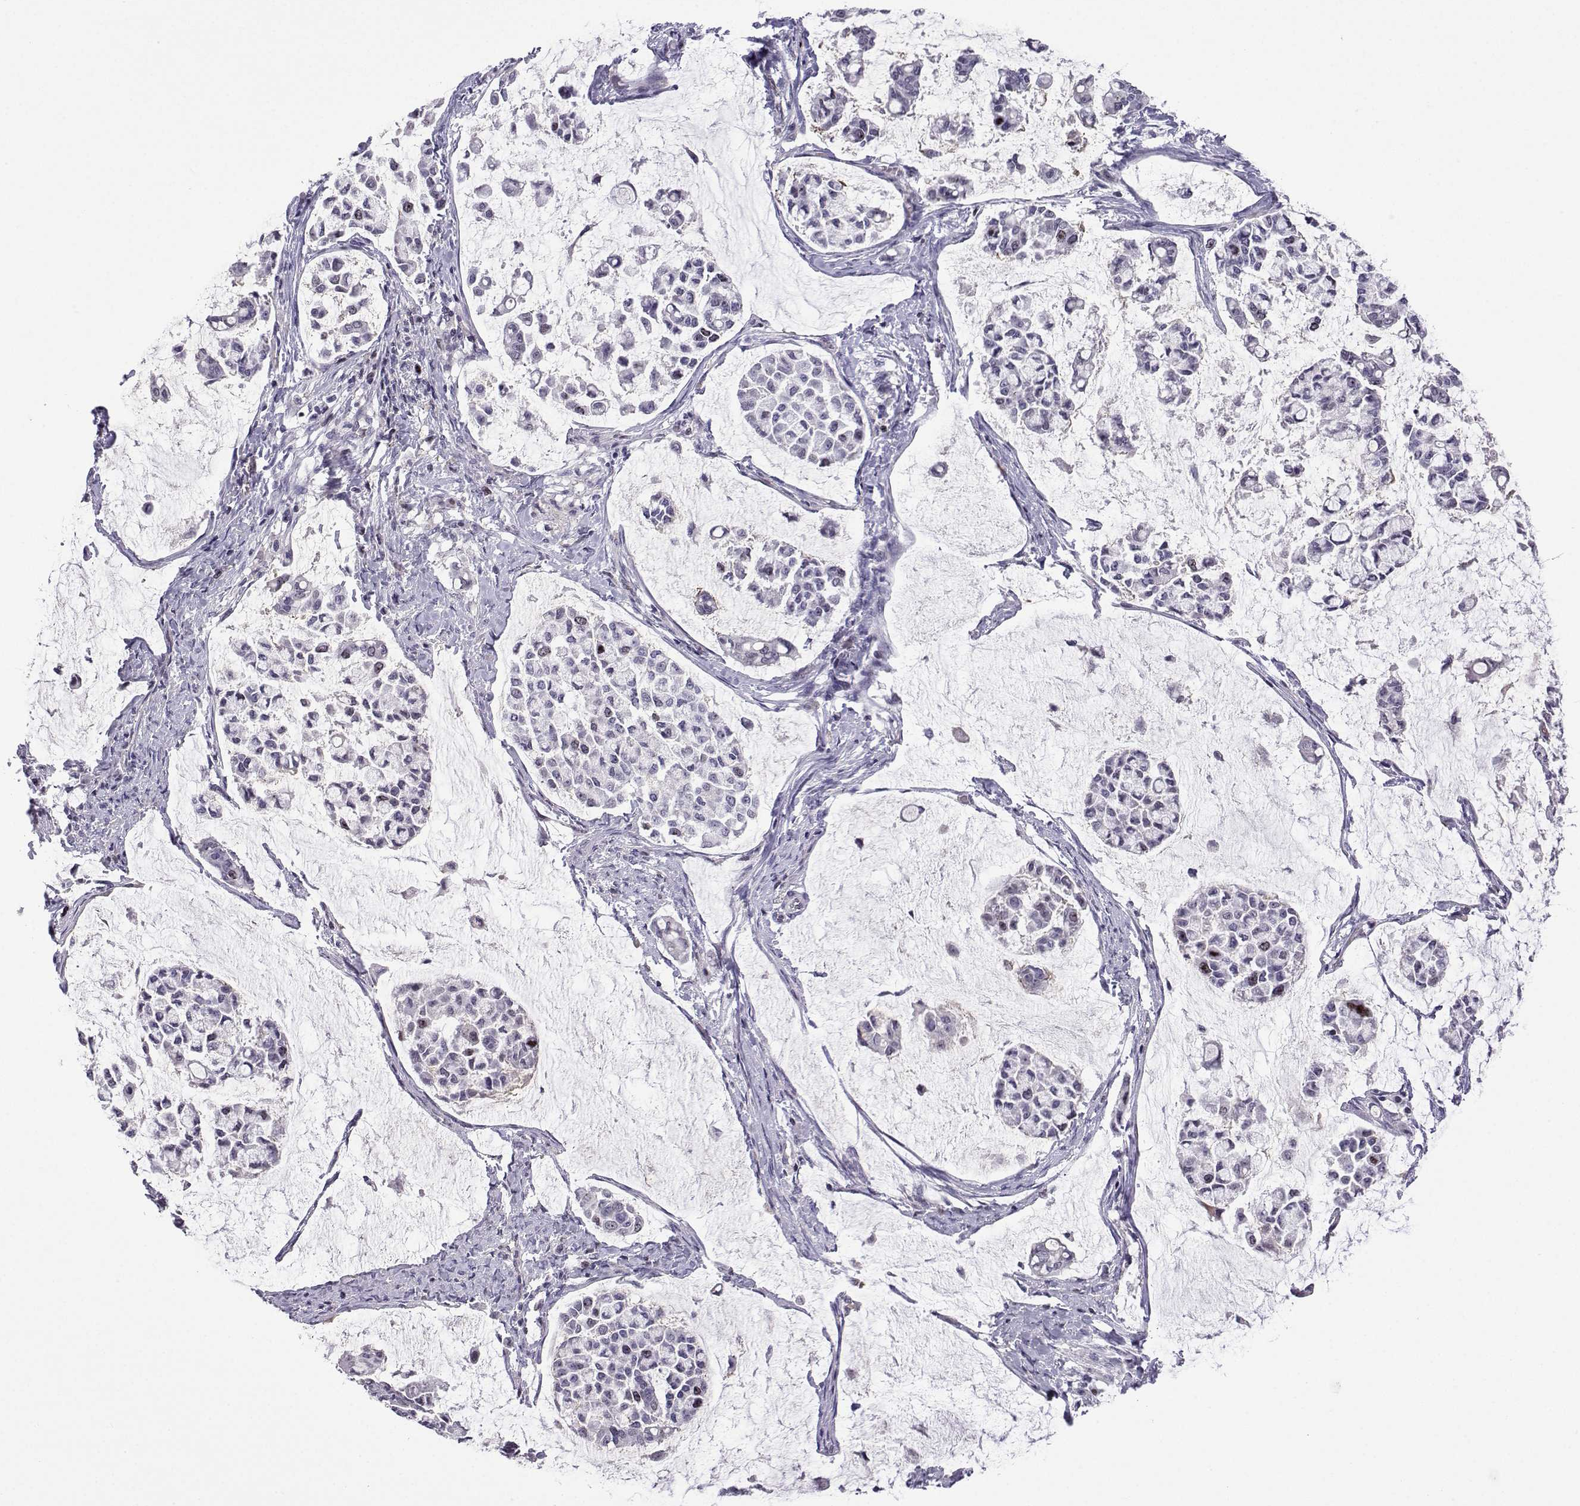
{"staining": {"intensity": "weak", "quantity": "<25%", "location": "nuclear"}, "tissue": "stomach cancer", "cell_type": "Tumor cells", "image_type": "cancer", "snomed": [{"axis": "morphology", "description": "Adenocarcinoma, NOS"}, {"axis": "topography", "description": "Stomach"}], "caption": "This is an immunohistochemistry histopathology image of stomach cancer. There is no staining in tumor cells.", "gene": "INCENP", "patient": {"sex": "male", "age": 82}}